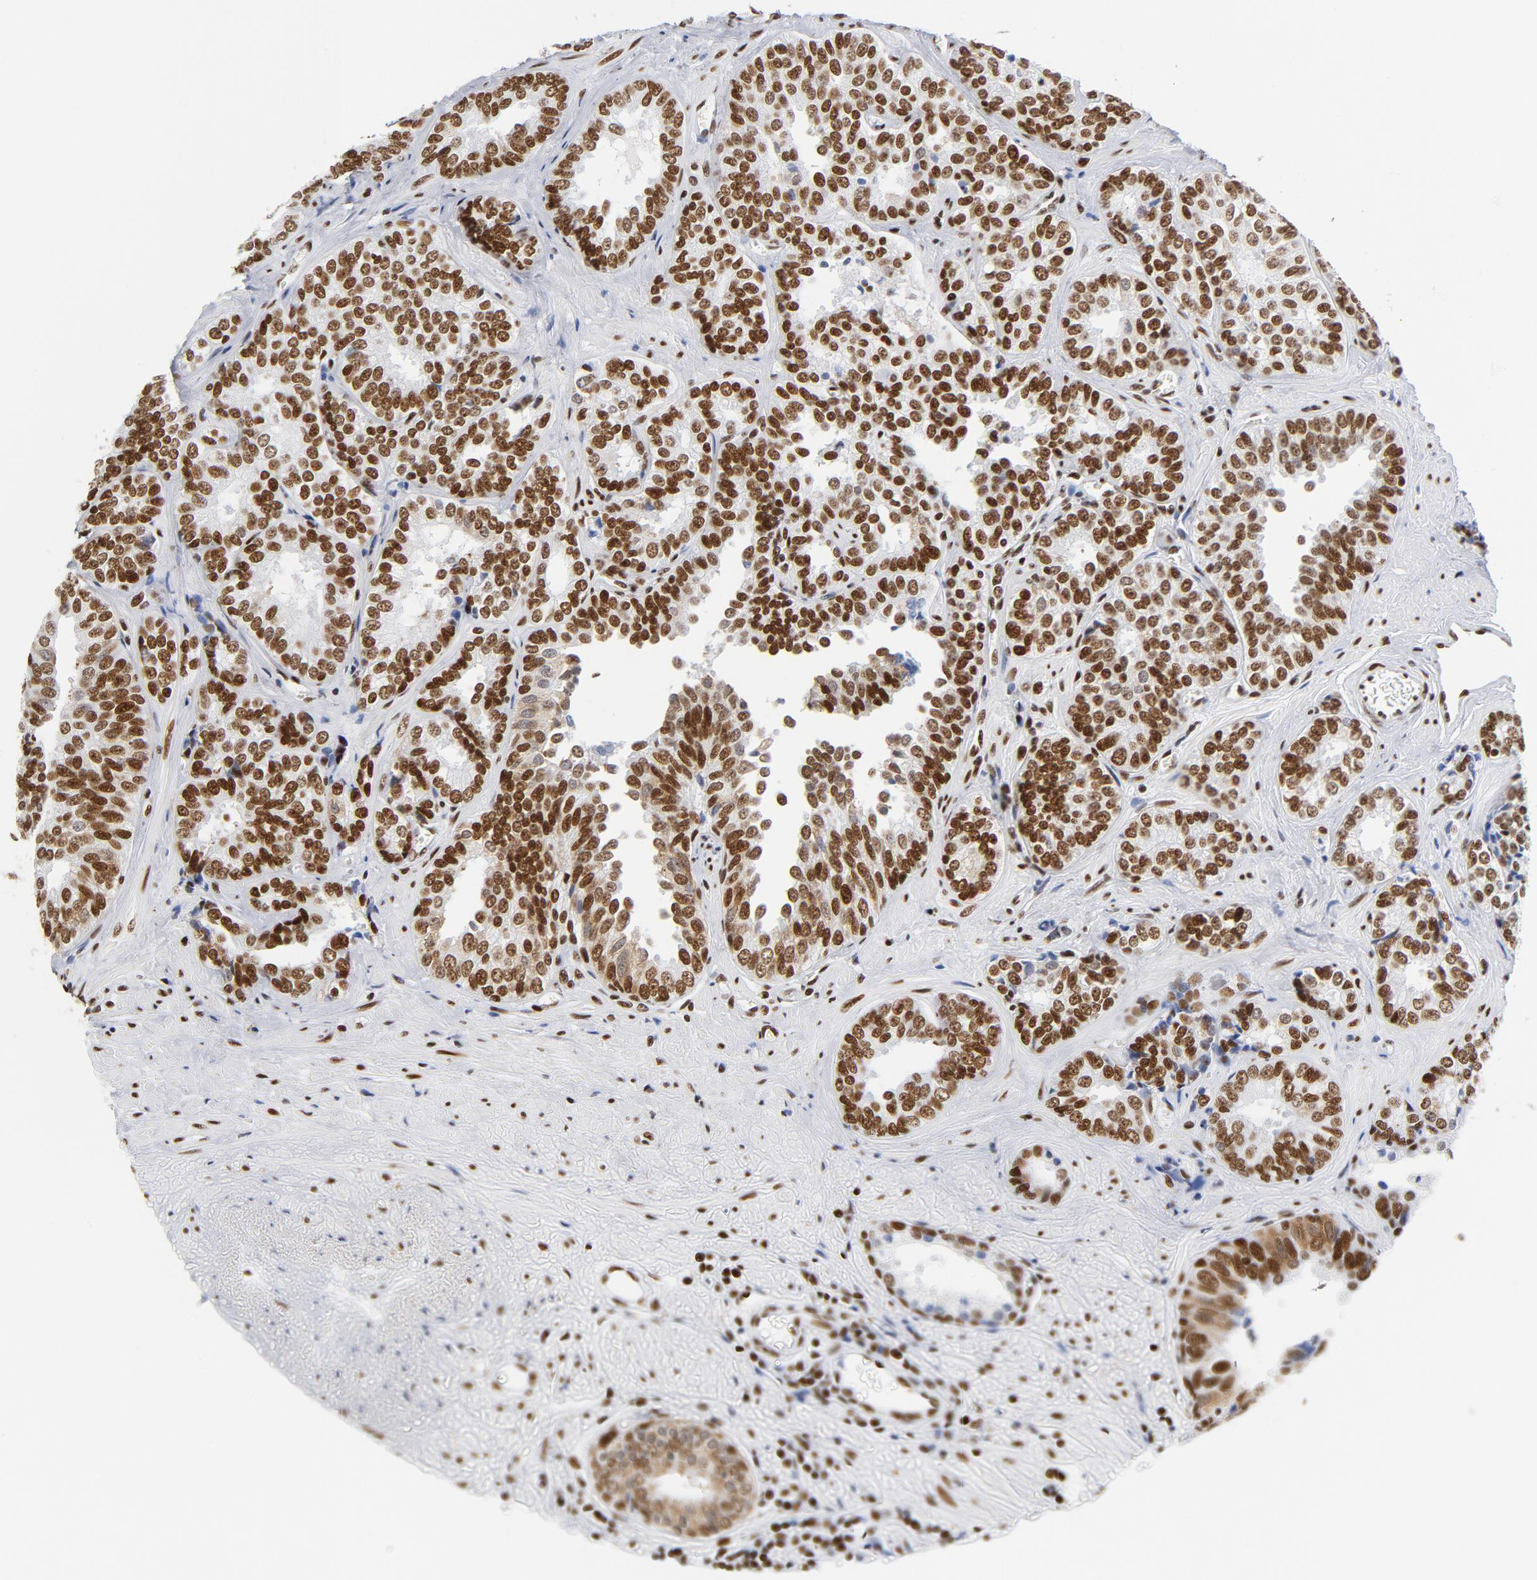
{"staining": {"intensity": "strong", "quantity": ">75%", "location": "nuclear"}, "tissue": "prostate cancer", "cell_type": "Tumor cells", "image_type": "cancer", "snomed": [{"axis": "morphology", "description": "Adenocarcinoma, High grade"}, {"axis": "topography", "description": "Prostate"}], "caption": "DAB immunohistochemical staining of human prostate adenocarcinoma (high-grade) exhibits strong nuclear protein positivity in approximately >75% of tumor cells.", "gene": "XRCC5", "patient": {"sex": "male", "age": 67}}